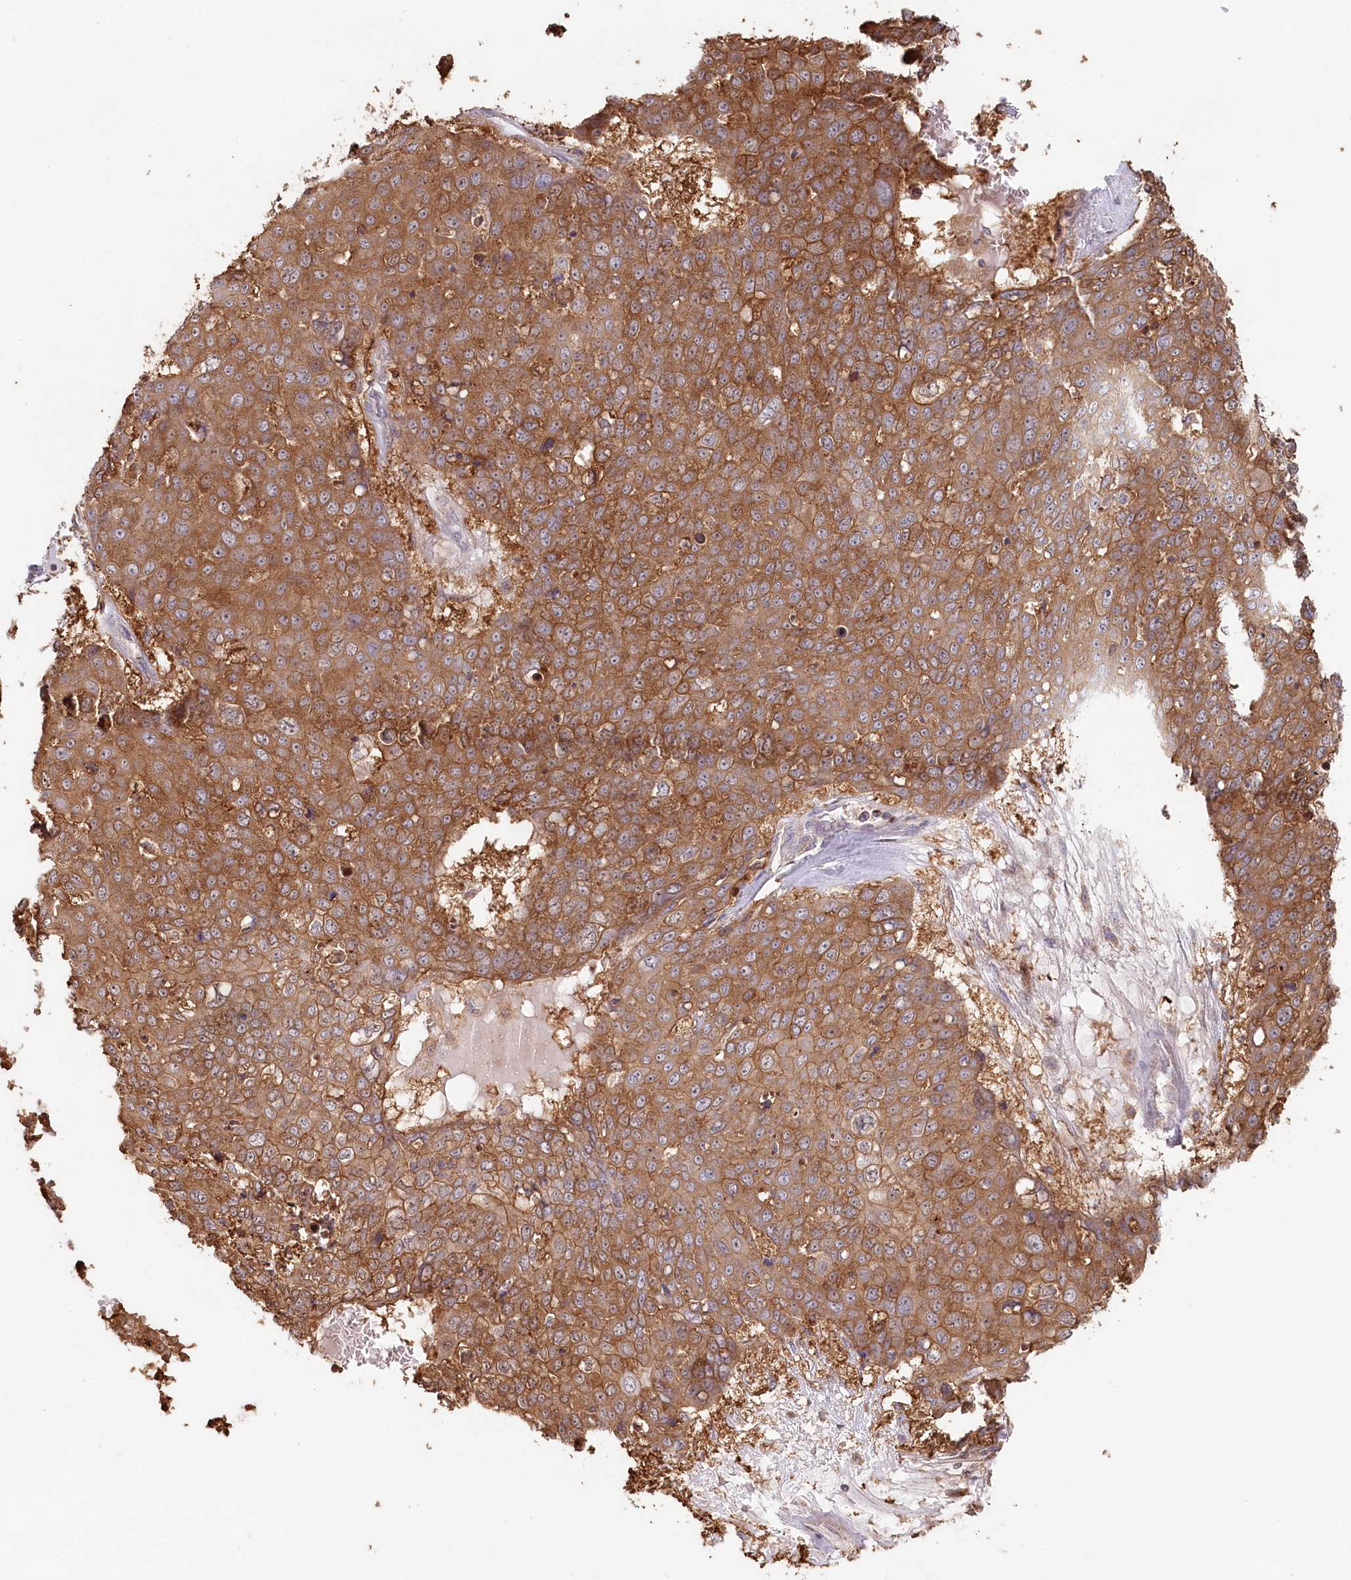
{"staining": {"intensity": "moderate", "quantity": ">75%", "location": "cytoplasmic/membranous"}, "tissue": "skin cancer", "cell_type": "Tumor cells", "image_type": "cancer", "snomed": [{"axis": "morphology", "description": "Squamous cell carcinoma, NOS"}, {"axis": "topography", "description": "Skin"}], "caption": "IHC photomicrograph of skin cancer (squamous cell carcinoma) stained for a protein (brown), which reveals medium levels of moderate cytoplasmic/membranous positivity in about >75% of tumor cells.", "gene": "HAL", "patient": {"sex": "male", "age": 71}}